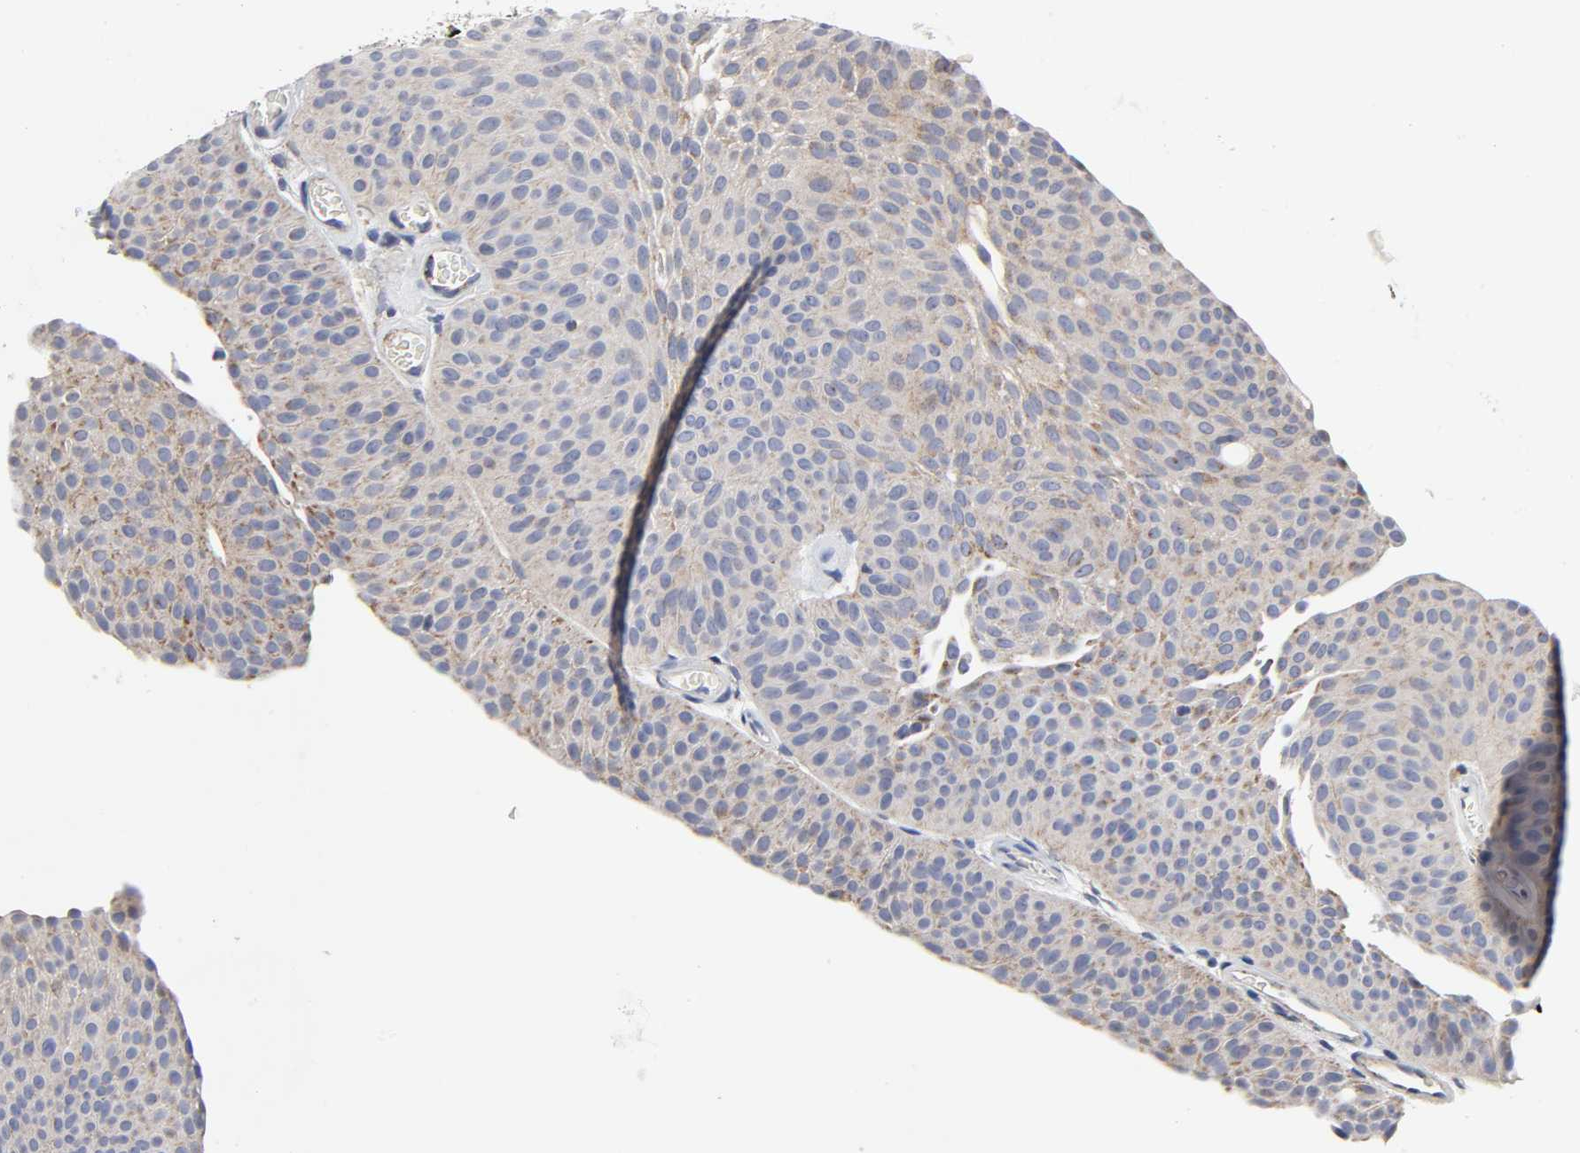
{"staining": {"intensity": "weak", "quantity": "<25%", "location": "cytoplasmic/membranous"}, "tissue": "urothelial cancer", "cell_type": "Tumor cells", "image_type": "cancer", "snomed": [{"axis": "morphology", "description": "Urothelial carcinoma, Low grade"}, {"axis": "topography", "description": "Urinary bladder"}], "caption": "DAB (3,3'-diaminobenzidine) immunohistochemical staining of human urothelial carcinoma (low-grade) exhibits no significant positivity in tumor cells.", "gene": "AOPEP", "patient": {"sex": "female", "age": 60}}